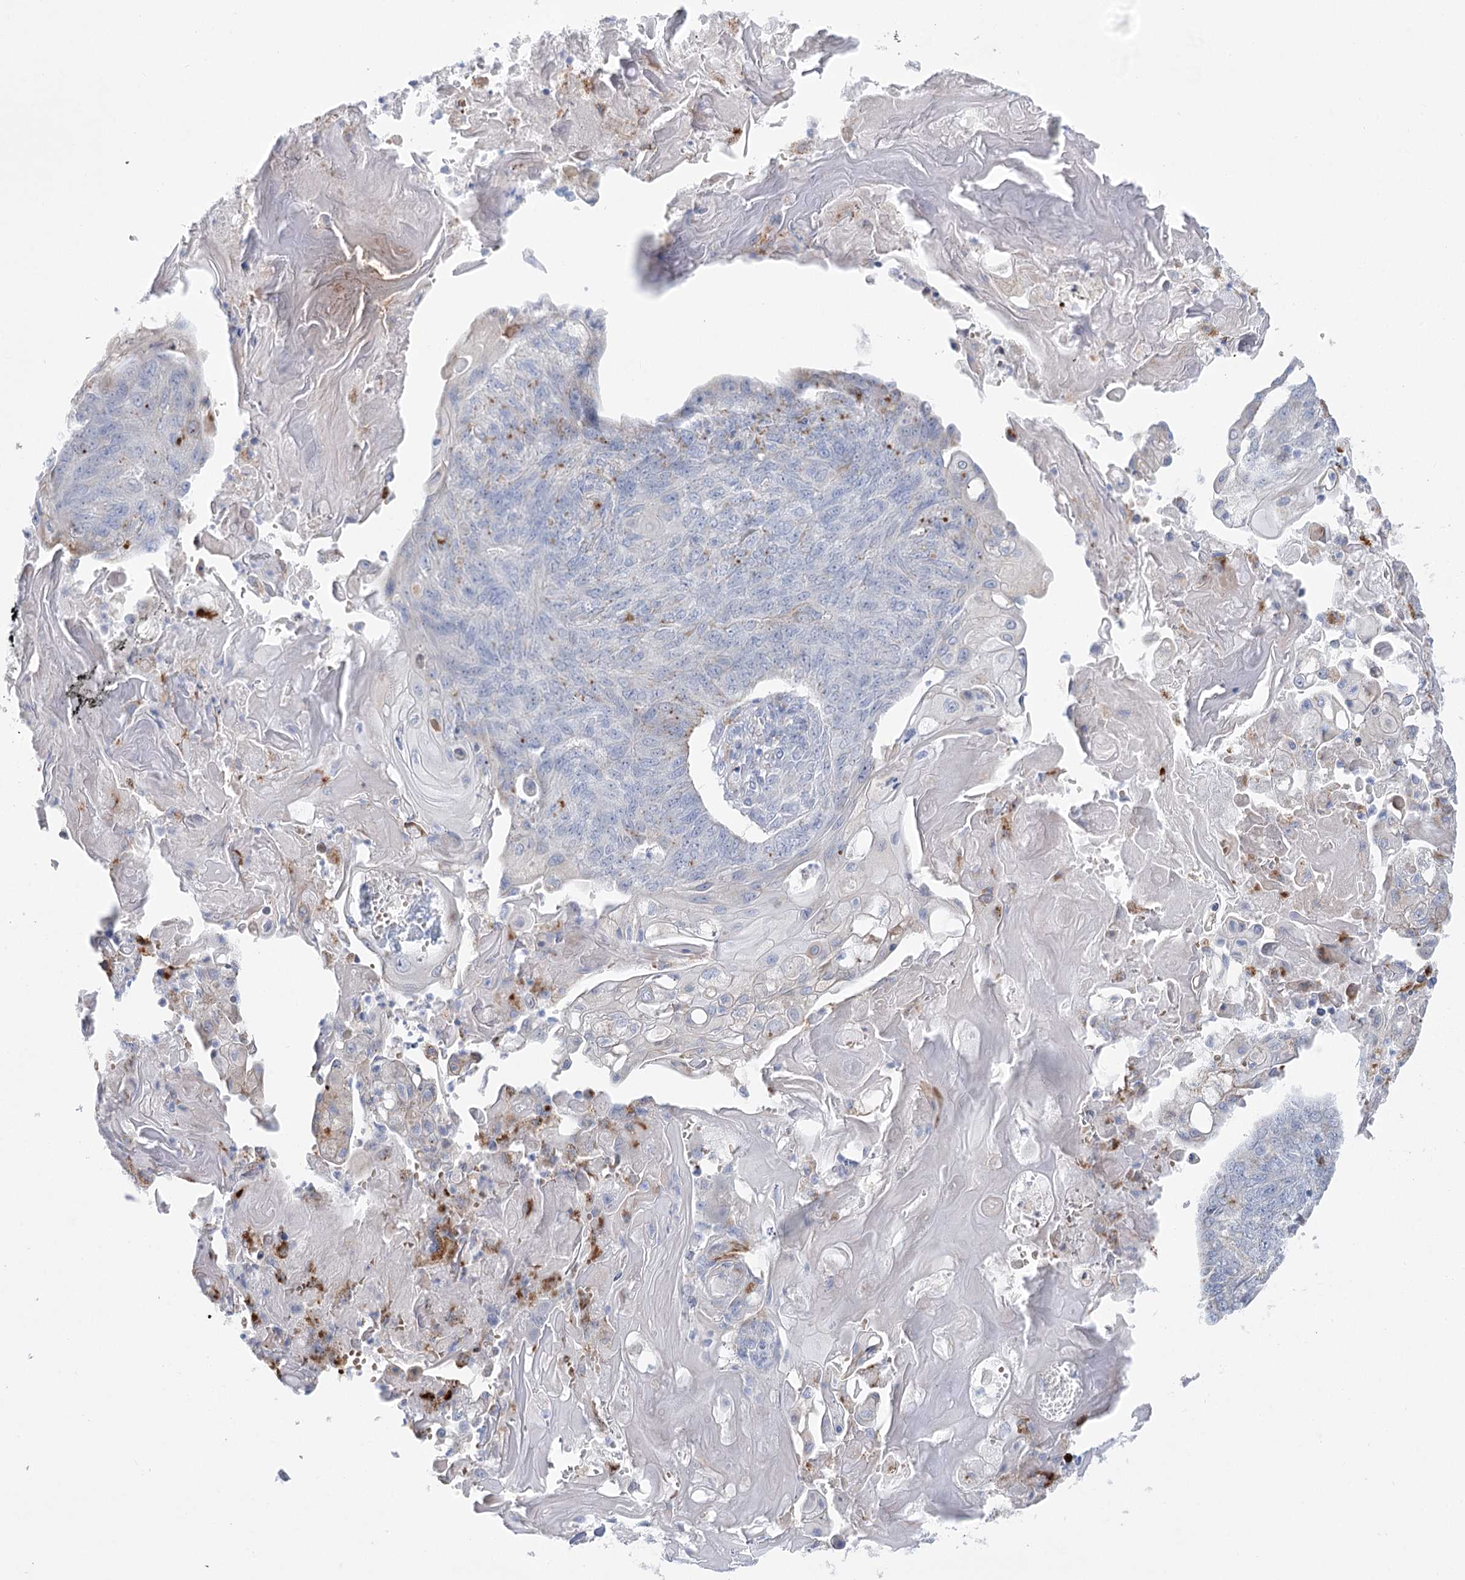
{"staining": {"intensity": "weak", "quantity": "<25%", "location": "cytoplasmic/membranous"}, "tissue": "endometrial cancer", "cell_type": "Tumor cells", "image_type": "cancer", "snomed": [{"axis": "morphology", "description": "Adenocarcinoma, NOS"}, {"axis": "topography", "description": "Endometrium"}], "caption": "This is an IHC histopathology image of human endometrial cancer (adenocarcinoma). There is no staining in tumor cells.", "gene": "SIAE", "patient": {"sex": "female", "age": 32}}